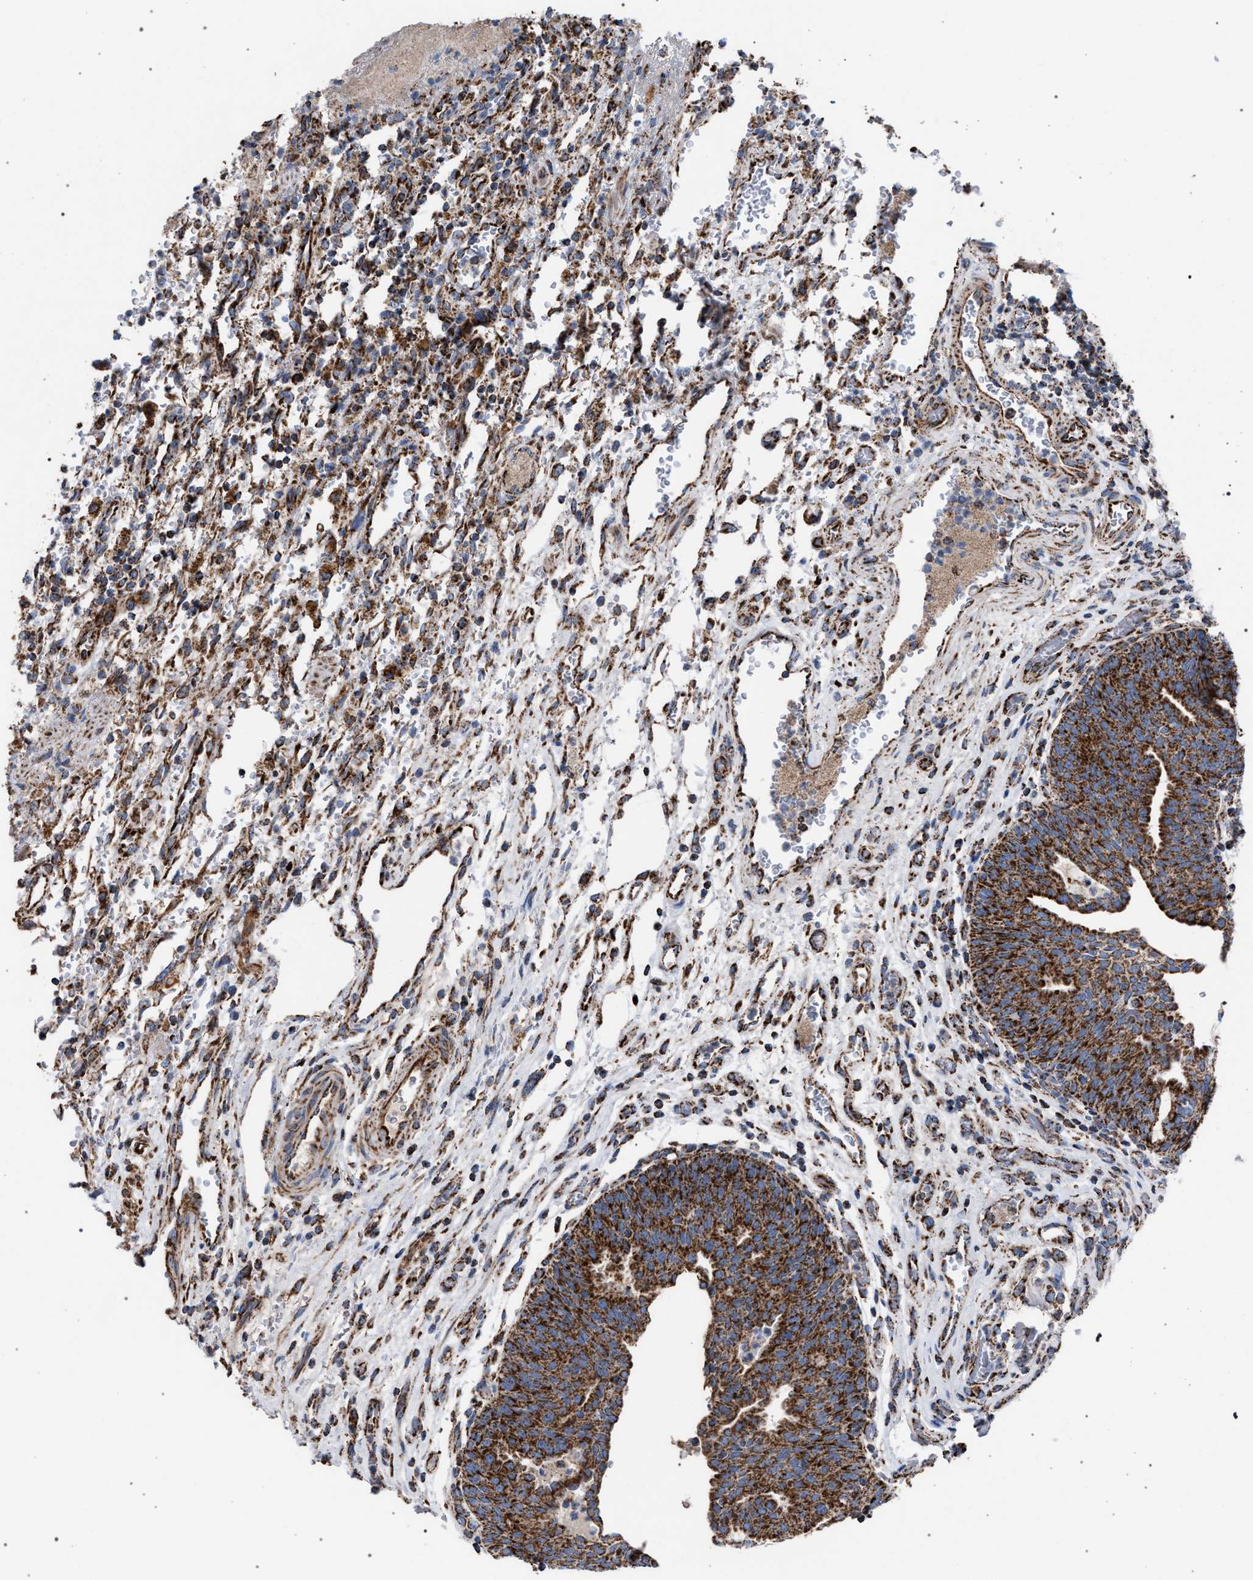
{"staining": {"intensity": "moderate", "quantity": ">75%", "location": "cytoplasmic/membranous"}, "tissue": "urothelial cancer", "cell_type": "Tumor cells", "image_type": "cancer", "snomed": [{"axis": "morphology", "description": "Urothelial carcinoma, Low grade"}, {"axis": "morphology", "description": "Urothelial carcinoma, High grade"}, {"axis": "topography", "description": "Urinary bladder"}], "caption": "This image displays low-grade urothelial carcinoma stained with immunohistochemistry to label a protein in brown. The cytoplasmic/membranous of tumor cells show moderate positivity for the protein. Nuclei are counter-stained blue.", "gene": "VPS13A", "patient": {"sex": "male", "age": 35}}